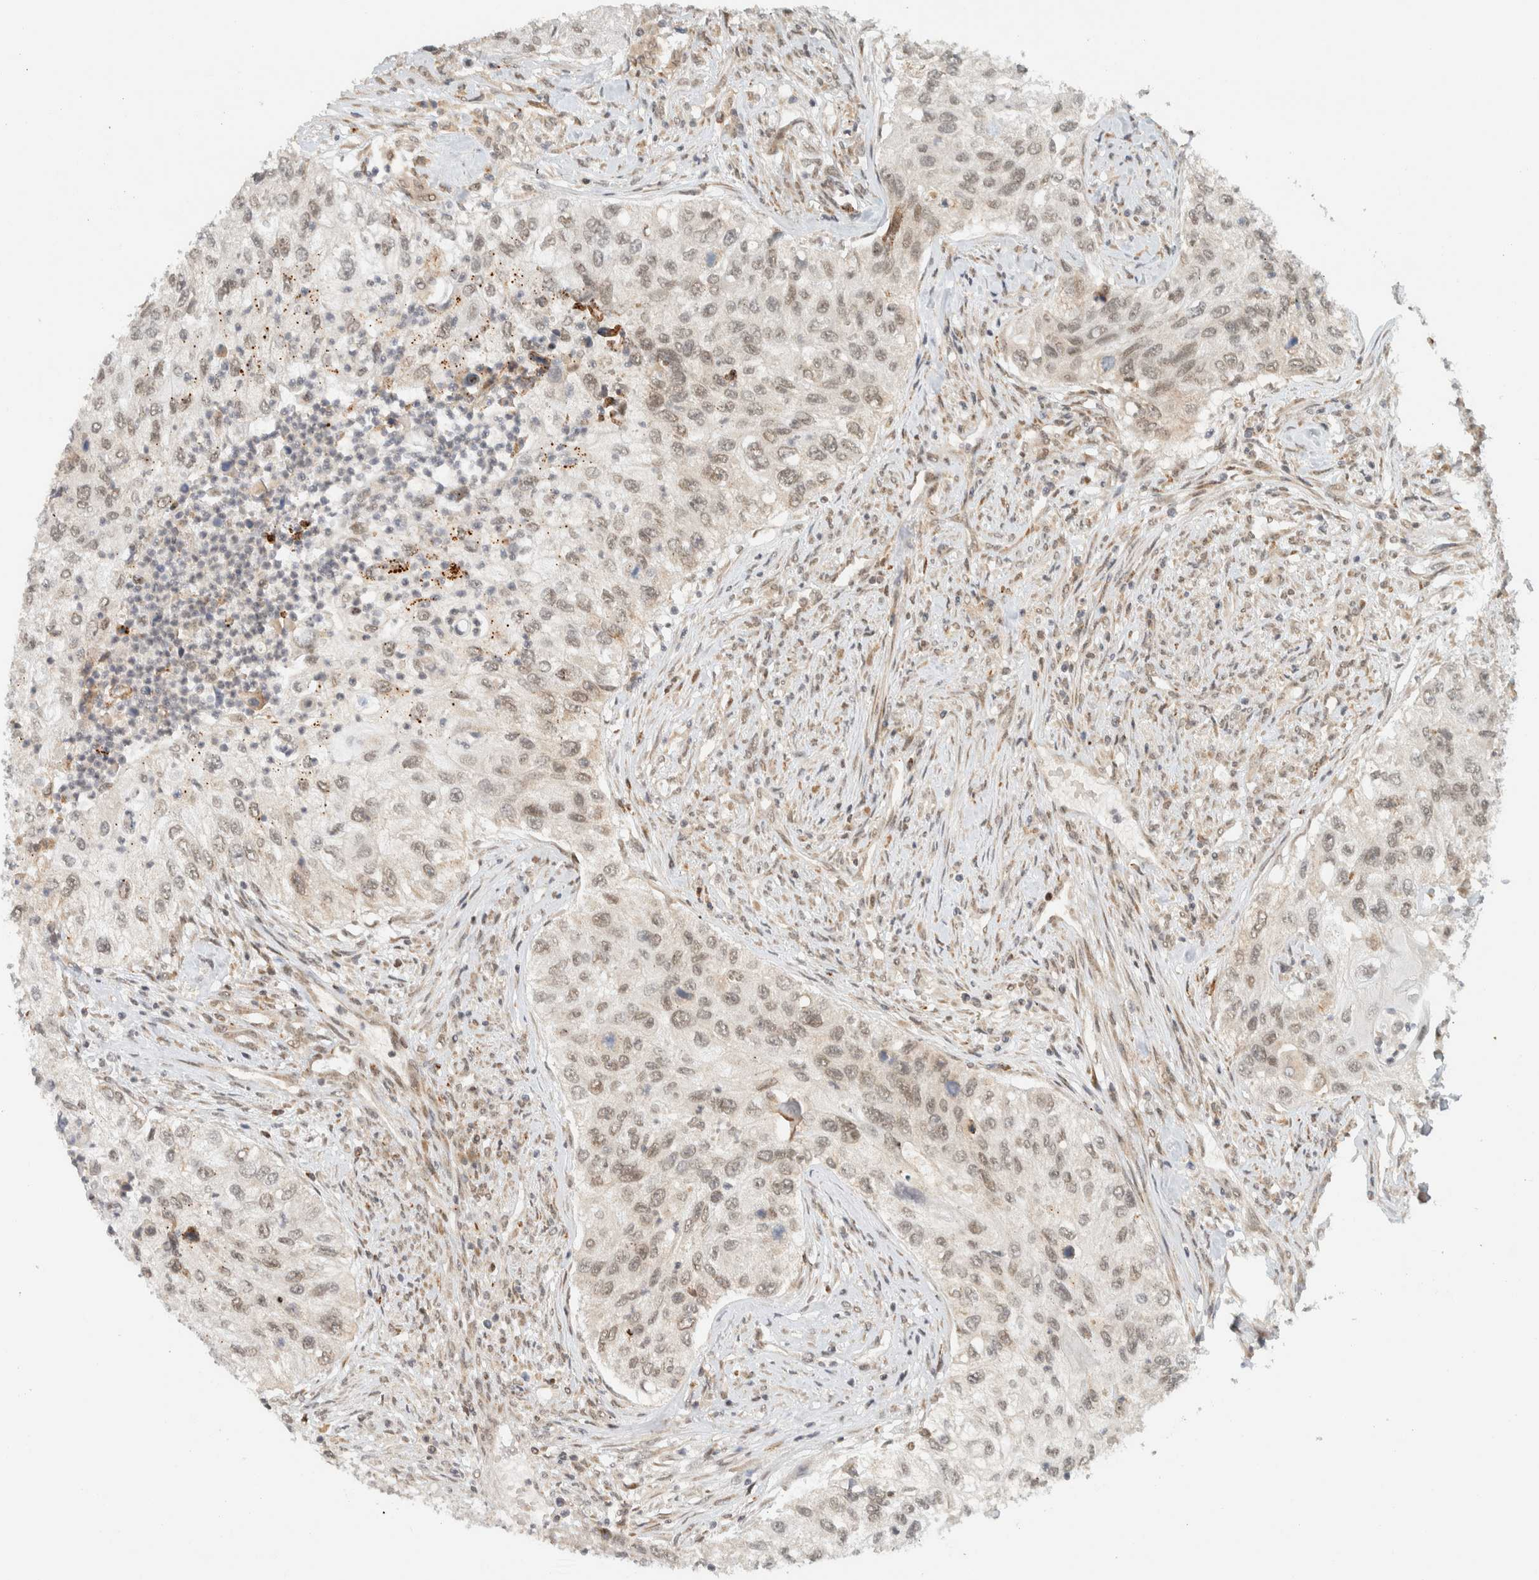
{"staining": {"intensity": "weak", "quantity": "25%-75%", "location": "nuclear"}, "tissue": "urothelial cancer", "cell_type": "Tumor cells", "image_type": "cancer", "snomed": [{"axis": "morphology", "description": "Urothelial carcinoma, High grade"}, {"axis": "topography", "description": "Urinary bladder"}], "caption": "Weak nuclear positivity is identified in about 25%-75% of tumor cells in urothelial carcinoma (high-grade).", "gene": "ITPRID1", "patient": {"sex": "female", "age": 60}}